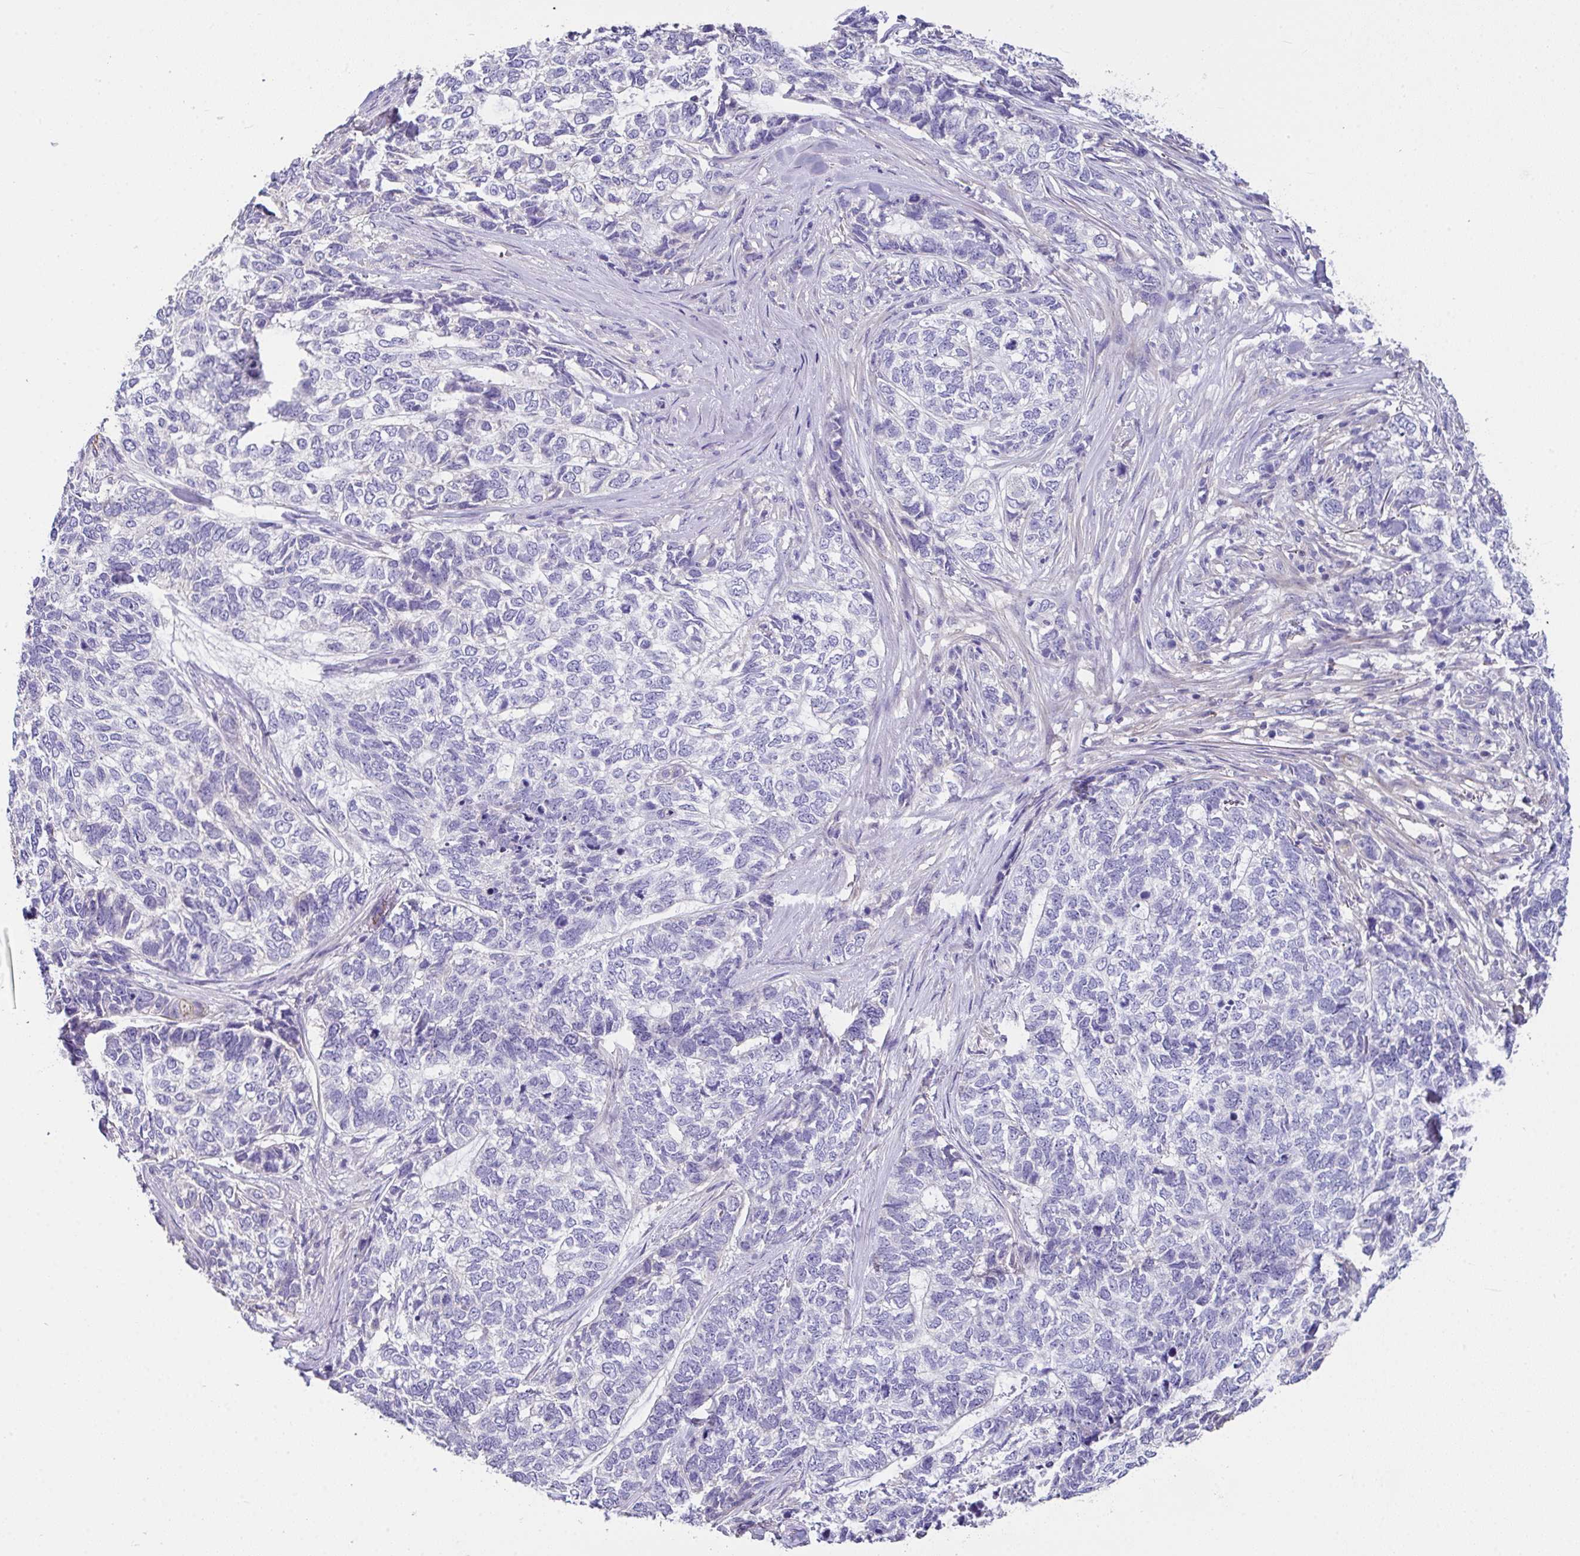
{"staining": {"intensity": "negative", "quantity": "none", "location": "none"}, "tissue": "skin cancer", "cell_type": "Tumor cells", "image_type": "cancer", "snomed": [{"axis": "morphology", "description": "Basal cell carcinoma"}, {"axis": "topography", "description": "Skin"}], "caption": "Protein analysis of skin basal cell carcinoma shows no significant positivity in tumor cells.", "gene": "ZNF813", "patient": {"sex": "female", "age": 65}}